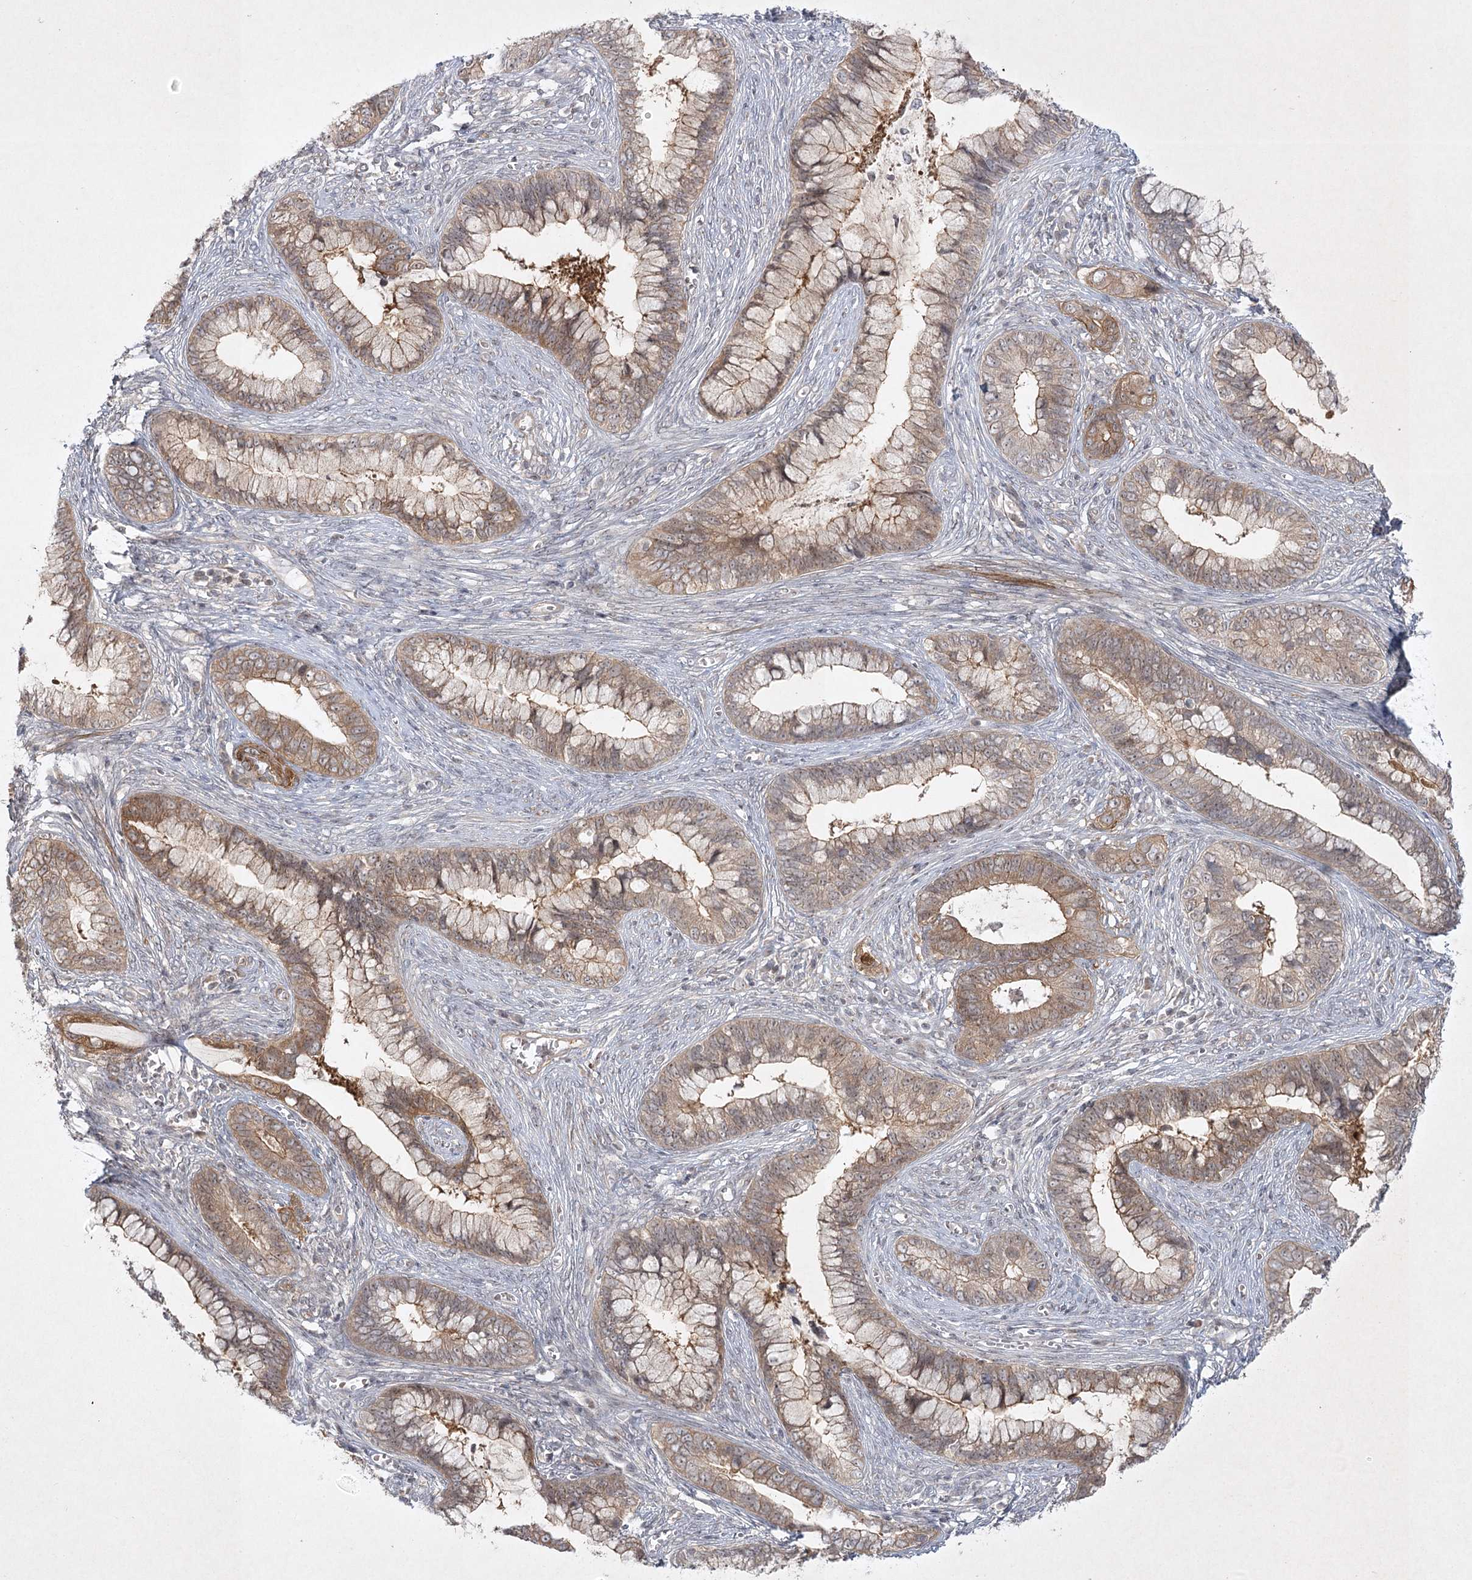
{"staining": {"intensity": "weak", "quantity": ">75%", "location": "cytoplasmic/membranous"}, "tissue": "cervical cancer", "cell_type": "Tumor cells", "image_type": "cancer", "snomed": [{"axis": "morphology", "description": "Adenocarcinoma, NOS"}, {"axis": "topography", "description": "Cervix"}], "caption": "The image reveals staining of adenocarcinoma (cervical), revealing weak cytoplasmic/membranous protein staining (brown color) within tumor cells.", "gene": "SH2D3A", "patient": {"sex": "female", "age": 44}}